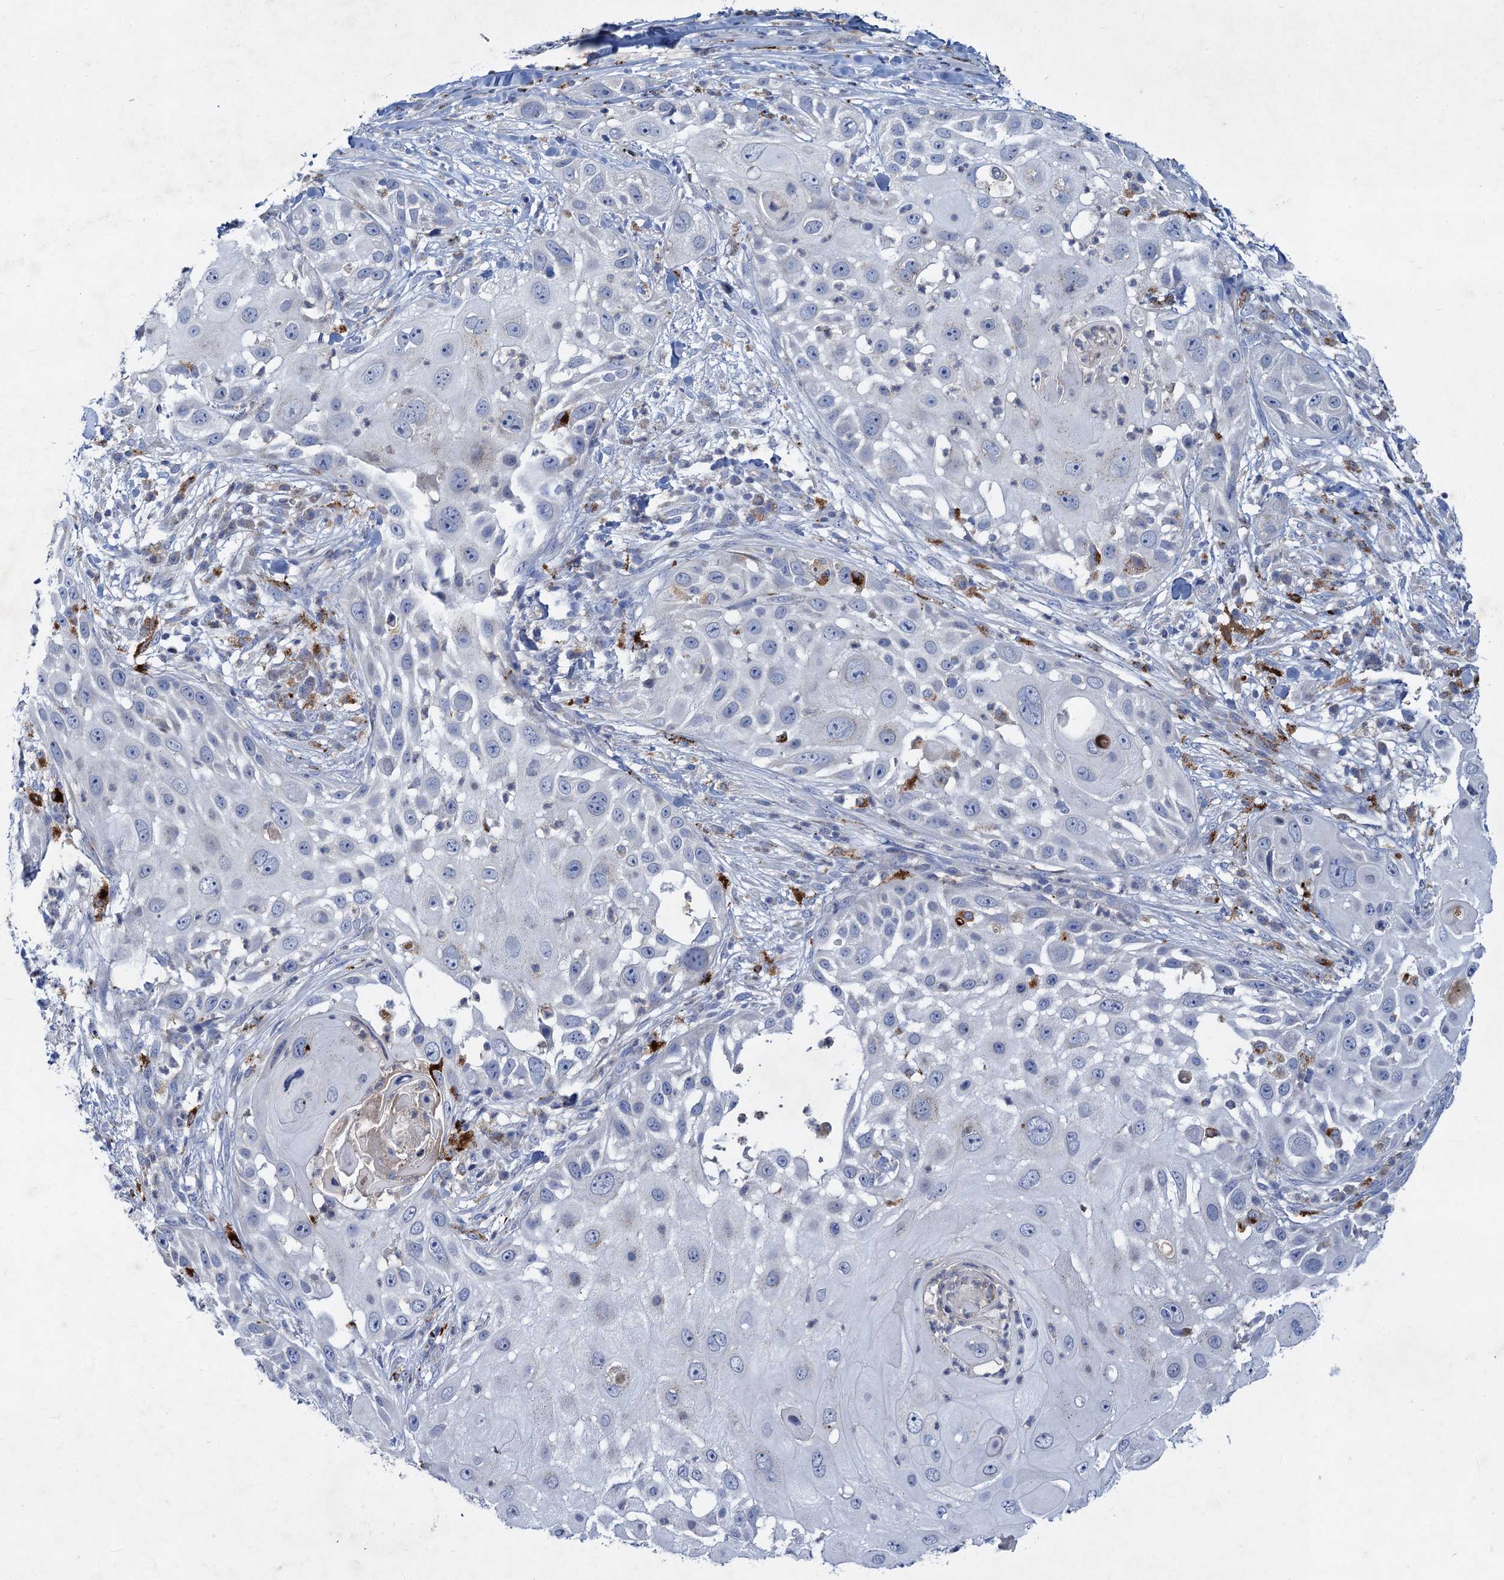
{"staining": {"intensity": "negative", "quantity": "none", "location": "none"}, "tissue": "skin cancer", "cell_type": "Tumor cells", "image_type": "cancer", "snomed": [{"axis": "morphology", "description": "Squamous cell carcinoma, NOS"}, {"axis": "topography", "description": "Skin"}], "caption": "The immunohistochemistry (IHC) photomicrograph has no significant positivity in tumor cells of skin cancer (squamous cell carcinoma) tissue.", "gene": "ANKS3", "patient": {"sex": "female", "age": 44}}